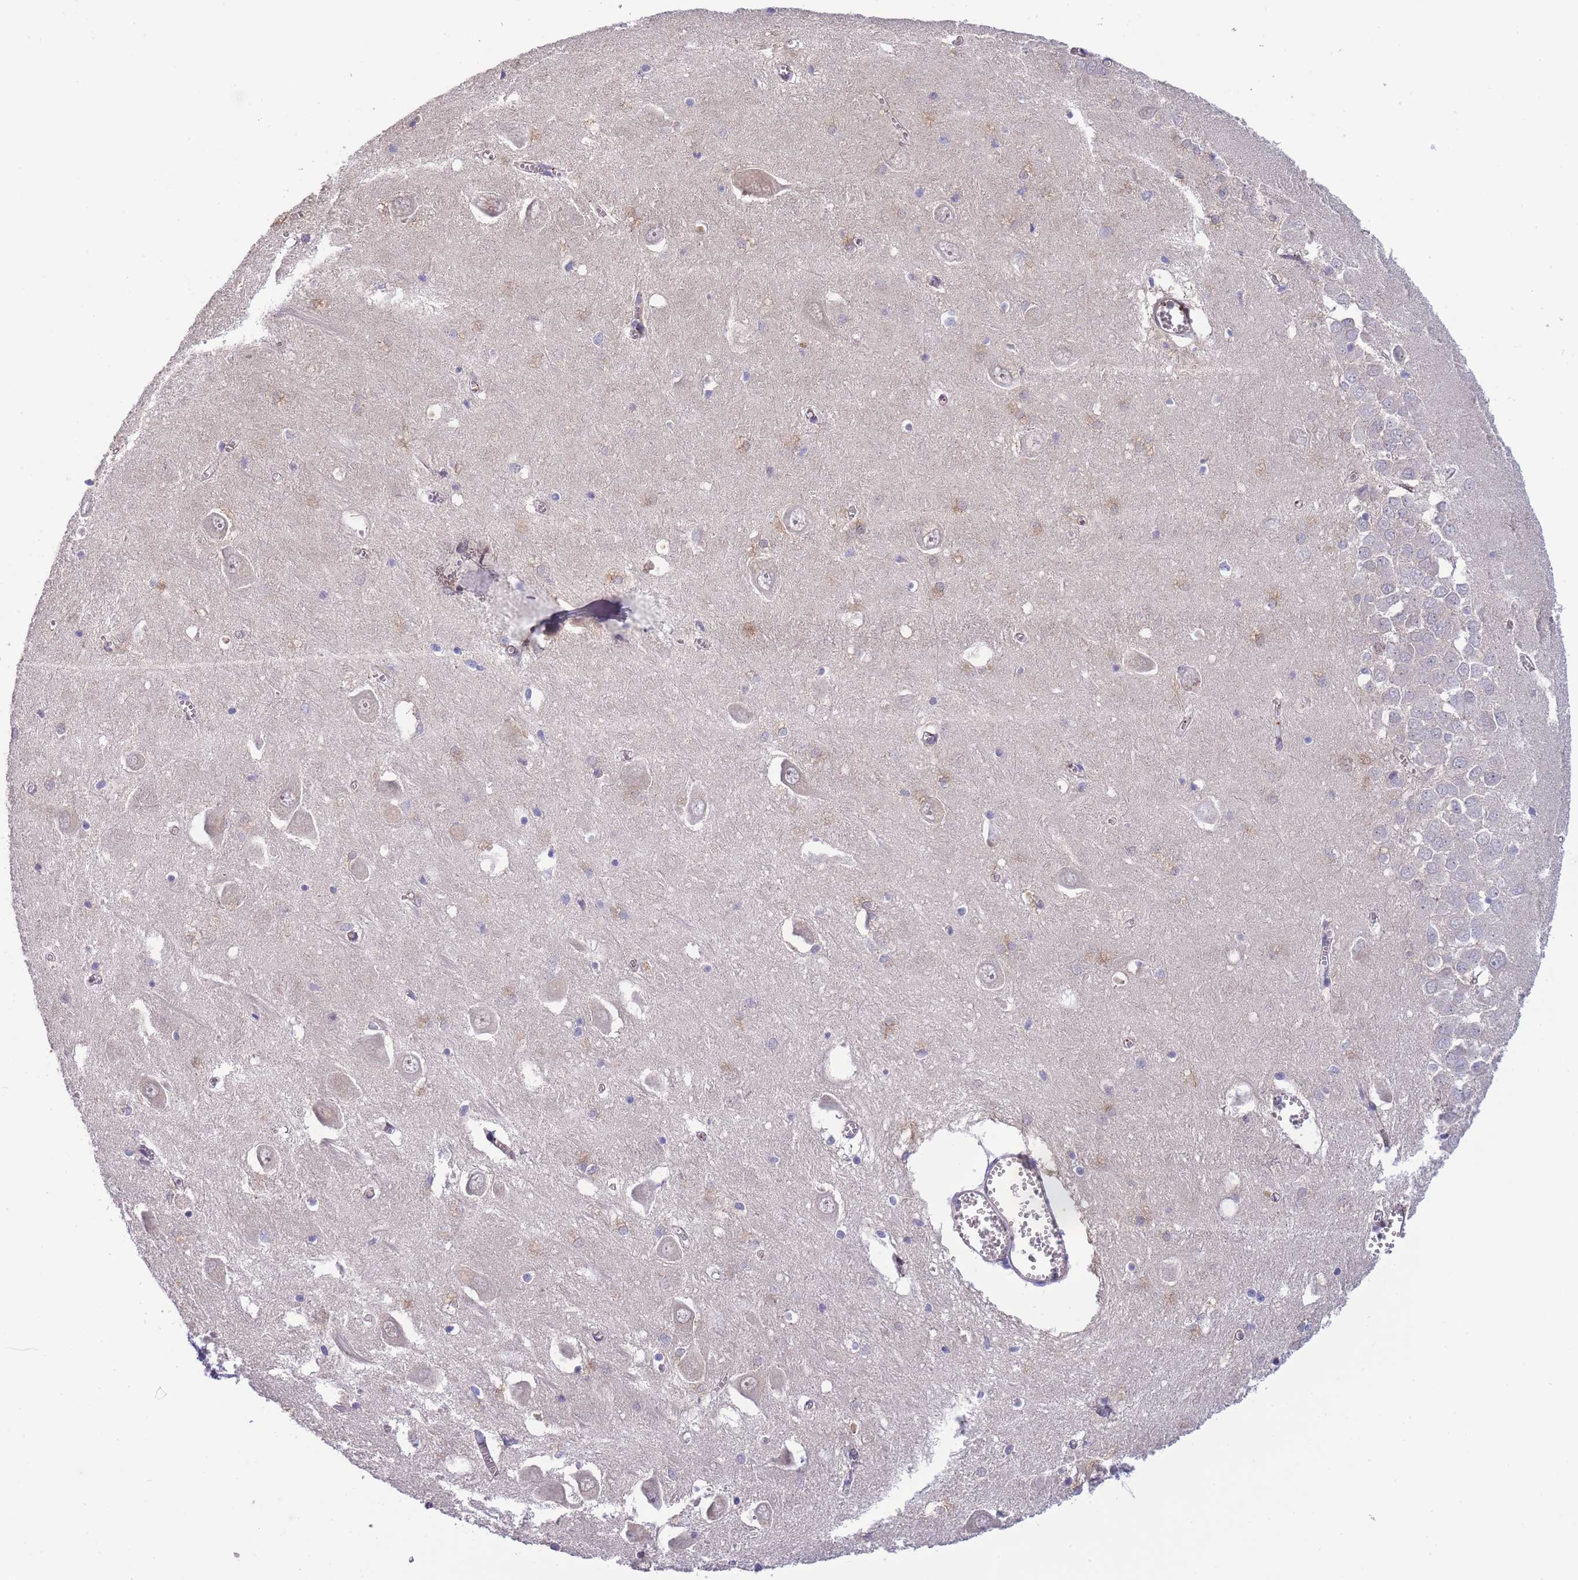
{"staining": {"intensity": "weak", "quantity": "<25%", "location": "cytoplasmic/membranous"}, "tissue": "hippocampus", "cell_type": "Glial cells", "image_type": "normal", "snomed": [{"axis": "morphology", "description": "Normal tissue, NOS"}, {"axis": "topography", "description": "Hippocampus"}], "caption": "This is an immunohistochemistry image of benign human hippocampus. There is no positivity in glial cells.", "gene": "NDUFAF5", "patient": {"sex": "male", "age": 70}}